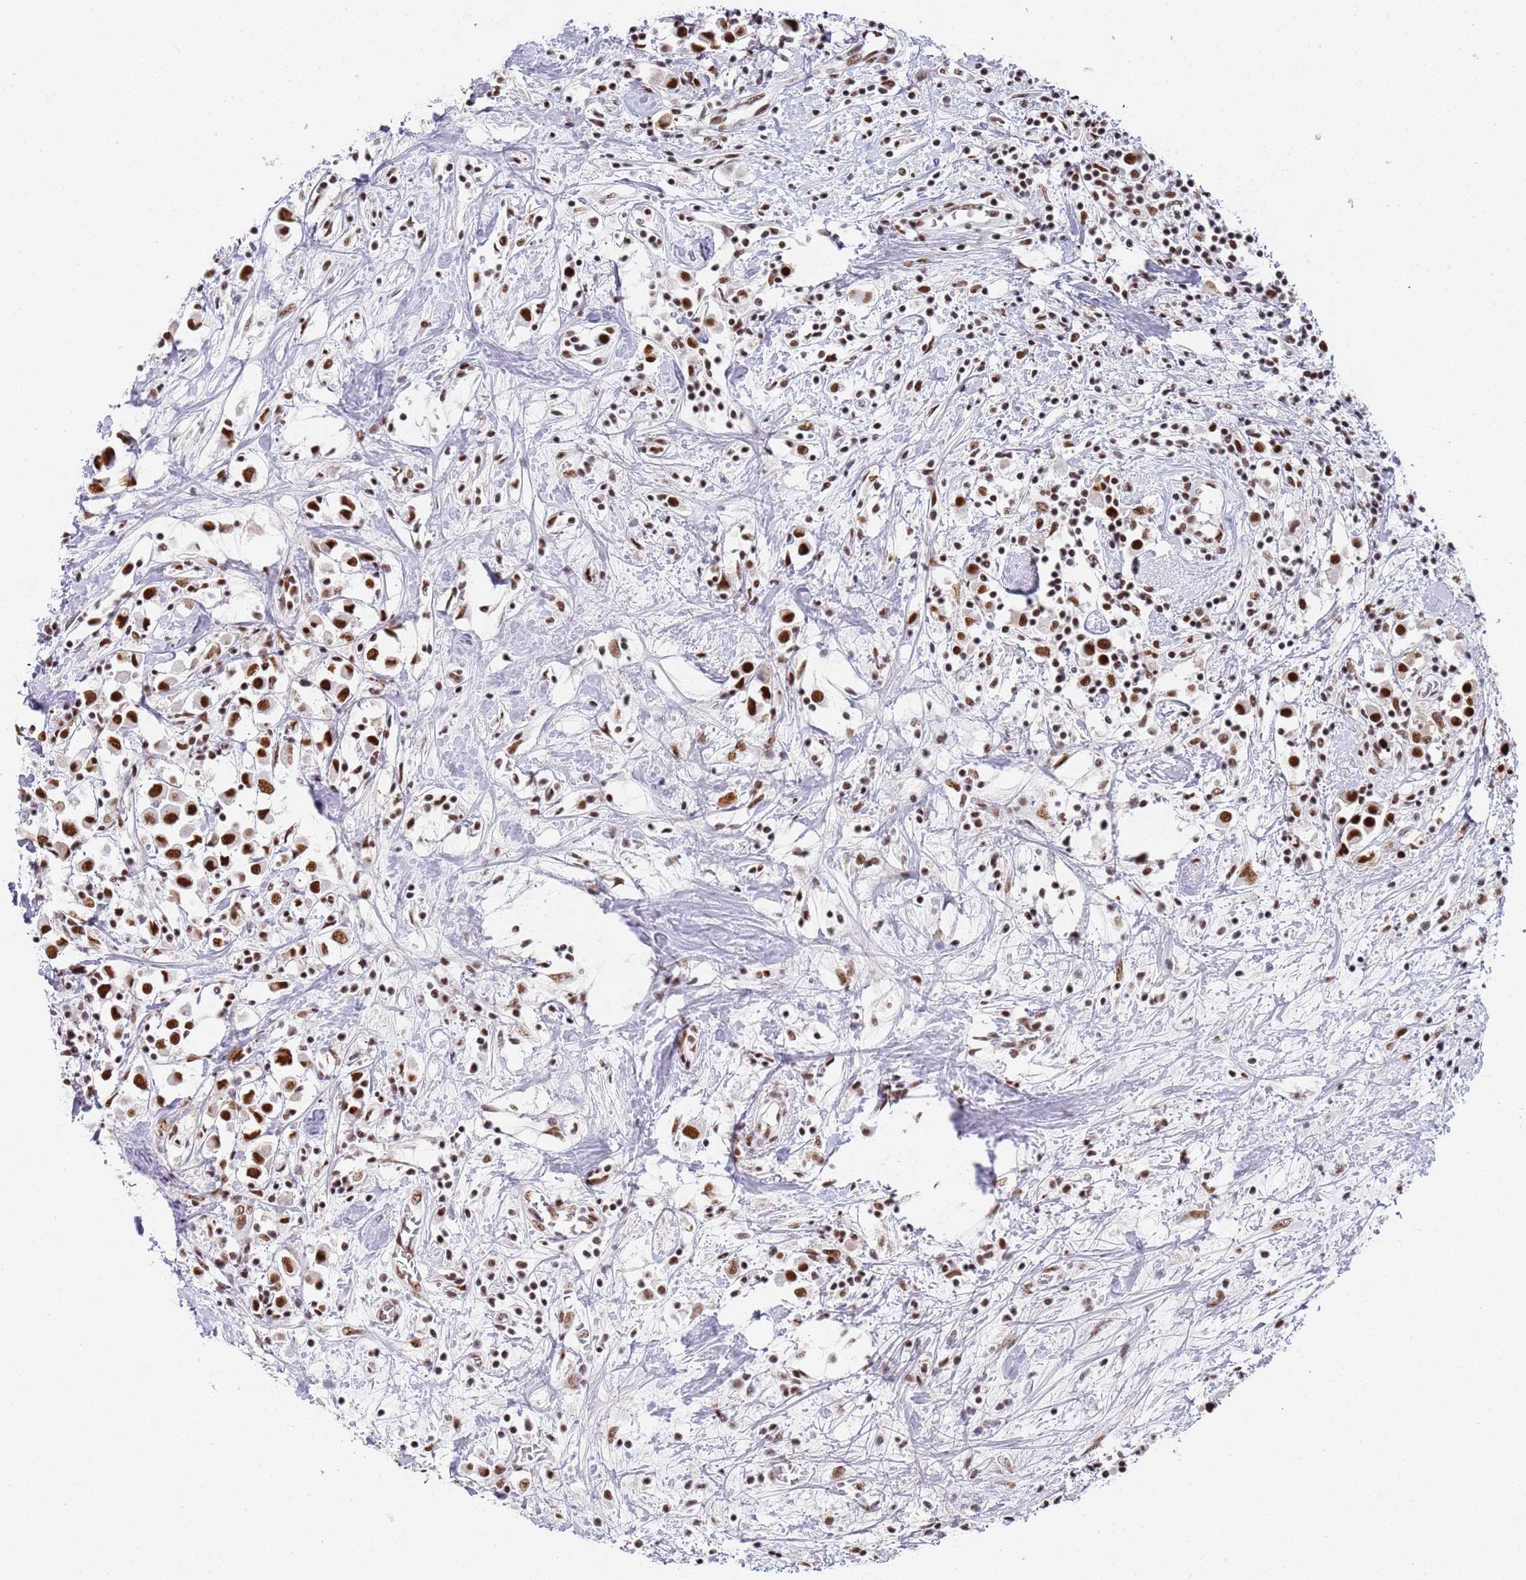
{"staining": {"intensity": "strong", "quantity": ">75%", "location": "nuclear"}, "tissue": "breast cancer", "cell_type": "Tumor cells", "image_type": "cancer", "snomed": [{"axis": "morphology", "description": "Duct carcinoma"}, {"axis": "topography", "description": "Breast"}], "caption": "Brown immunohistochemical staining in invasive ductal carcinoma (breast) reveals strong nuclear expression in about >75% of tumor cells.", "gene": "AKAP8L", "patient": {"sex": "female", "age": 61}}